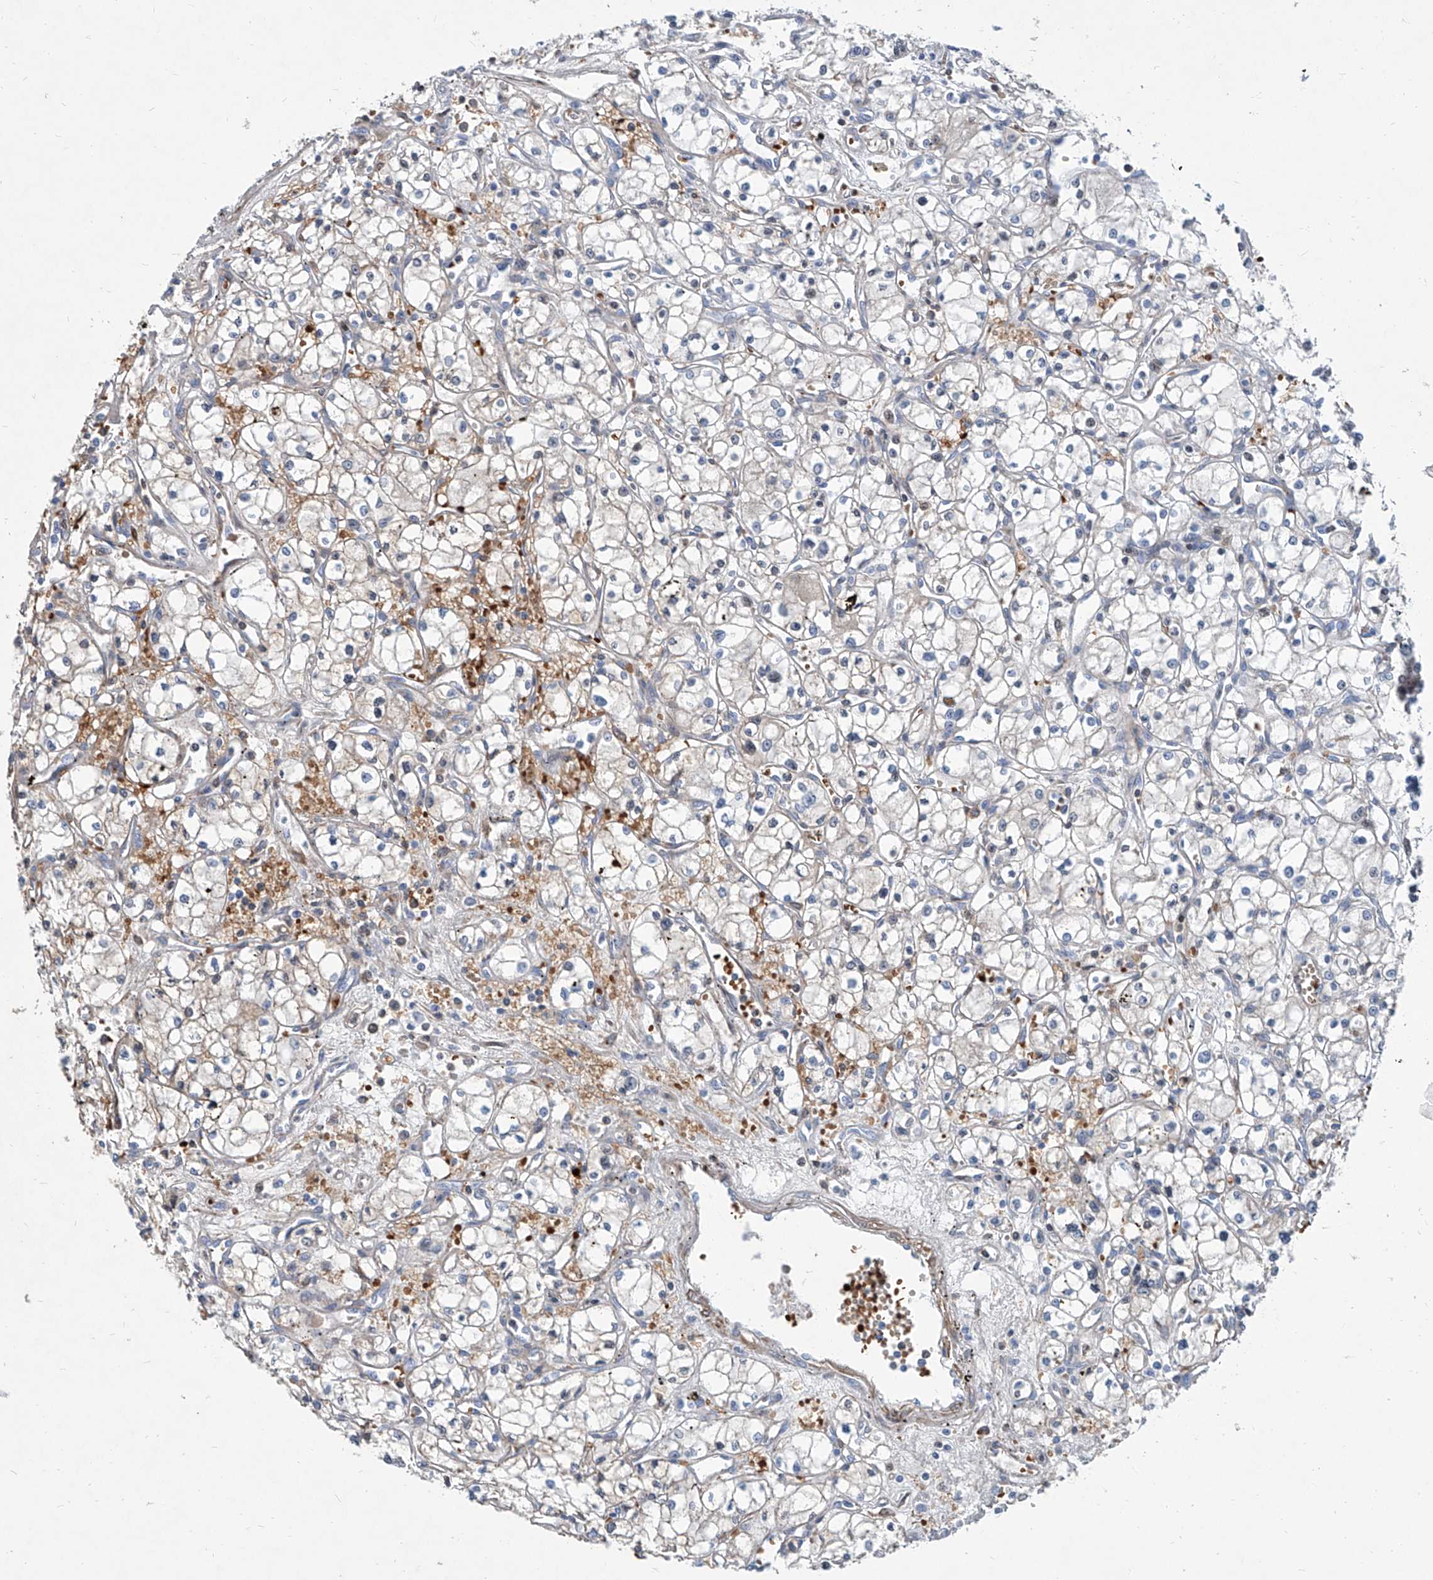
{"staining": {"intensity": "negative", "quantity": "none", "location": "none"}, "tissue": "renal cancer", "cell_type": "Tumor cells", "image_type": "cancer", "snomed": [{"axis": "morphology", "description": "Adenocarcinoma, NOS"}, {"axis": "topography", "description": "Kidney"}], "caption": "This micrograph is of renal cancer stained with immunohistochemistry (IHC) to label a protein in brown with the nuclei are counter-stained blue. There is no expression in tumor cells.", "gene": "FPR2", "patient": {"sex": "male", "age": 59}}